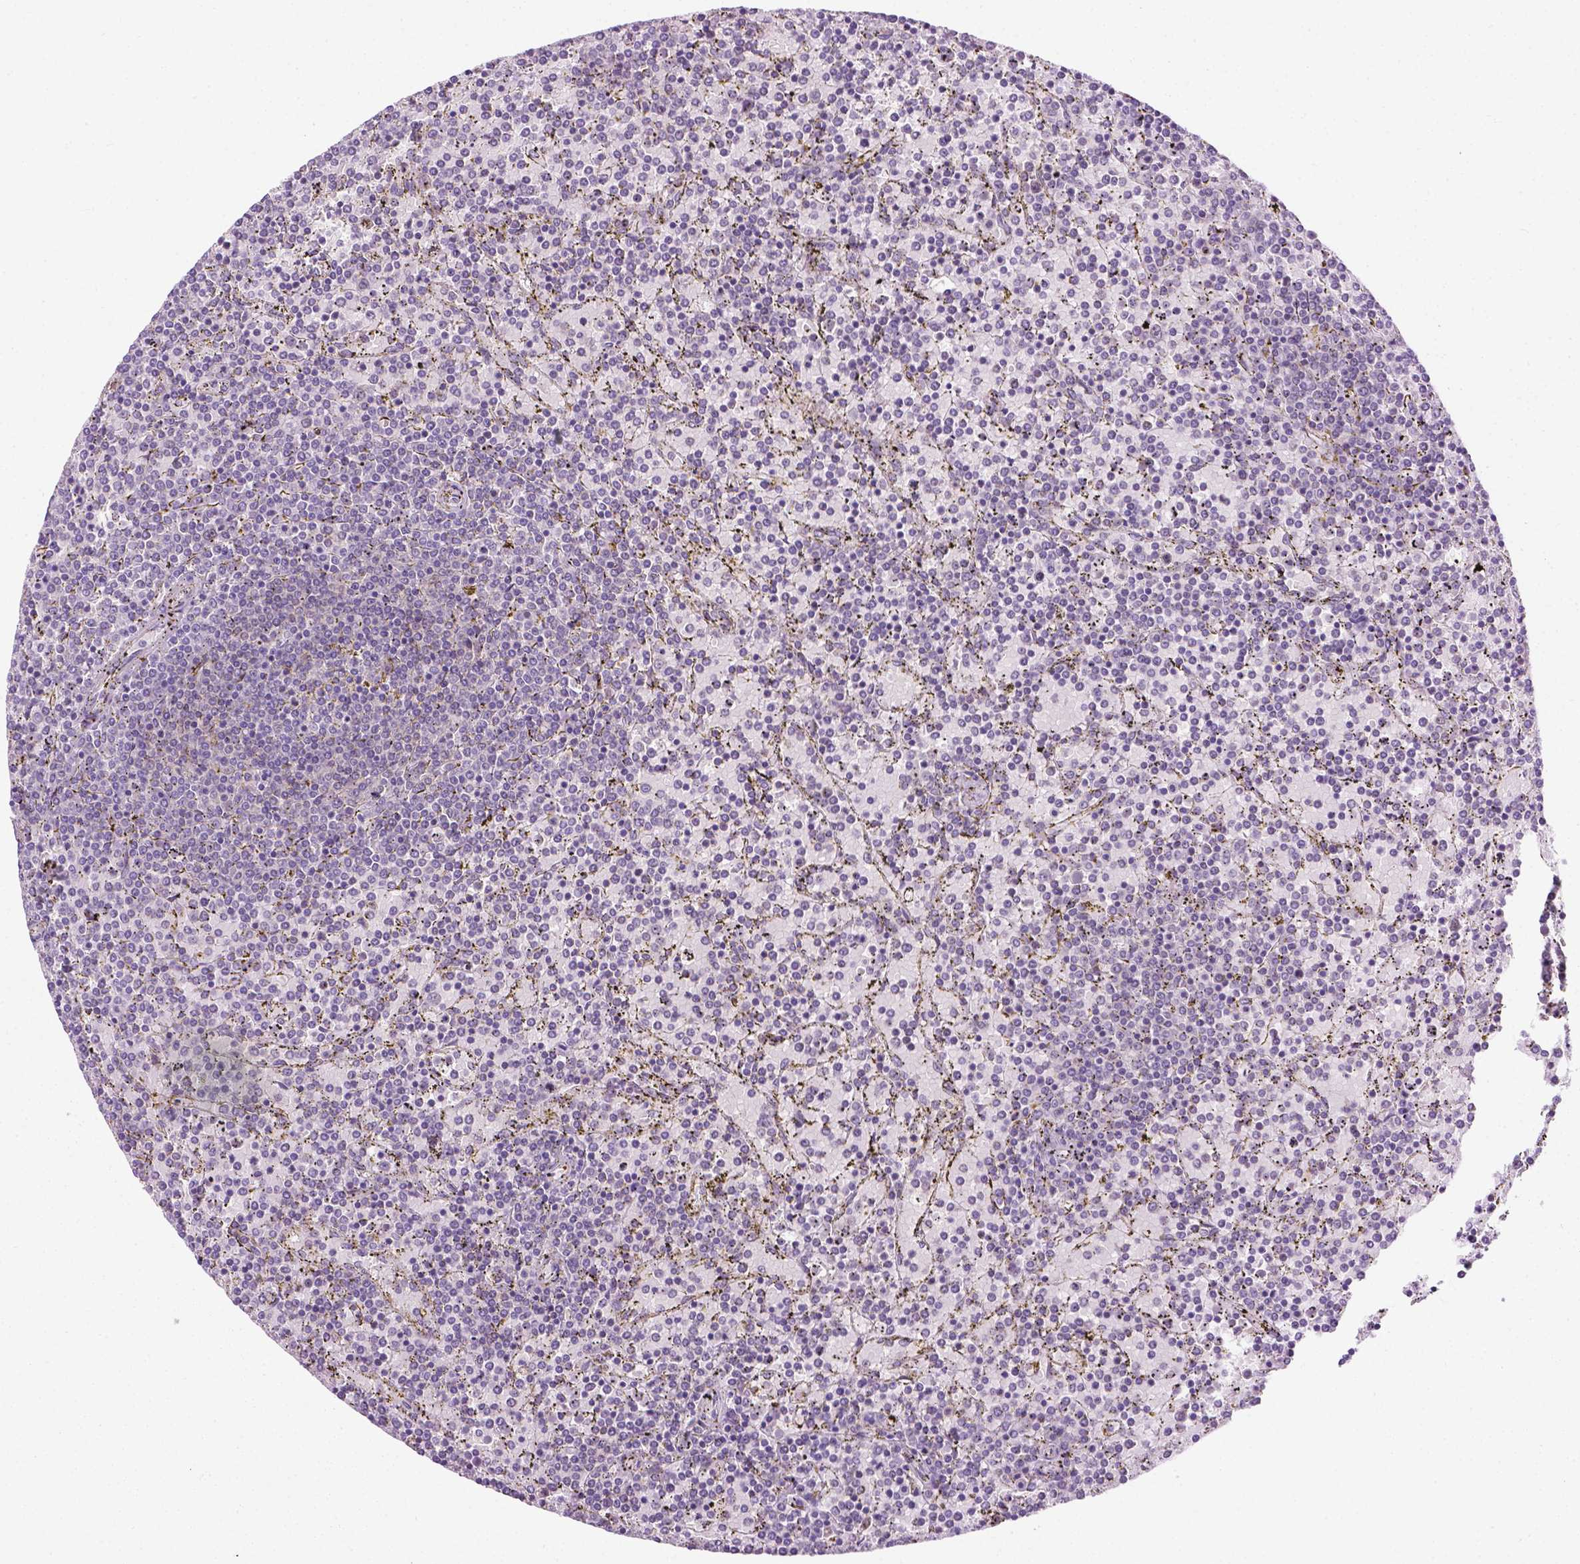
{"staining": {"intensity": "negative", "quantity": "none", "location": "none"}, "tissue": "lymphoma", "cell_type": "Tumor cells", "image_type": "cancer", "snomed": [{"axis": "morphology", "description": "Malignant lymphoma, non-Hodgkin's type, Low grade"}, {"axis": "topography", "description": "Spleen"}], "caption": "The histopathology image displays no significant staining in tumor cells of lymphoma.", "gene": "DENND4A", "patient": {"sex": "female", "age": 77}}